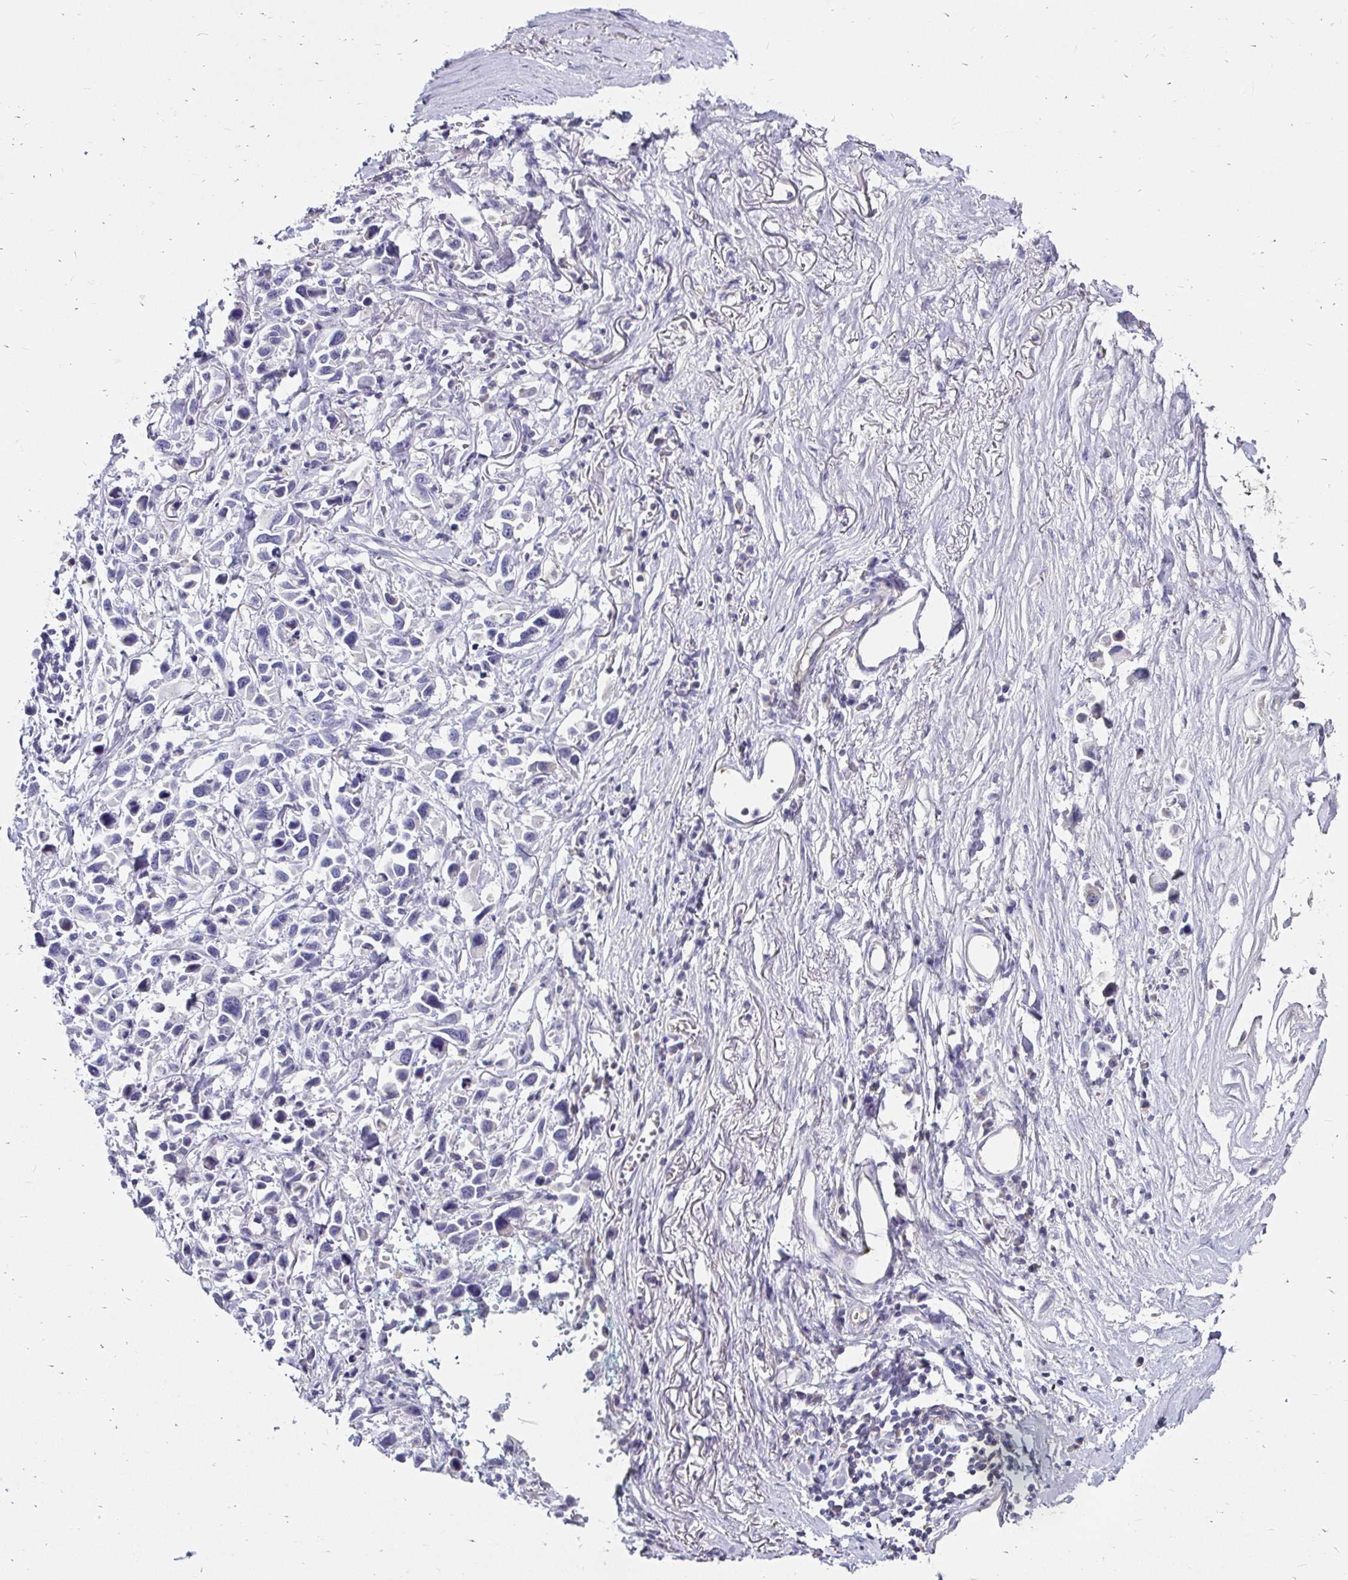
{"staining": {"intensity": "negative", "quantity": "none", "location": "none"}, "tissue": "stomach cancer", "cell_type": "Tumor cells", "image_type": "cancer", "snomed": [{"axis": "morphology", "description": "Adenocarcinoma, NOS"}, {"axis": "topography", "description": "Stomach"}], "caption": "Image shows no significant protein expression in tumor cells of stomach cancer.", "gene": "SCG3", "patient": {"sex": "female", "age": 81}}